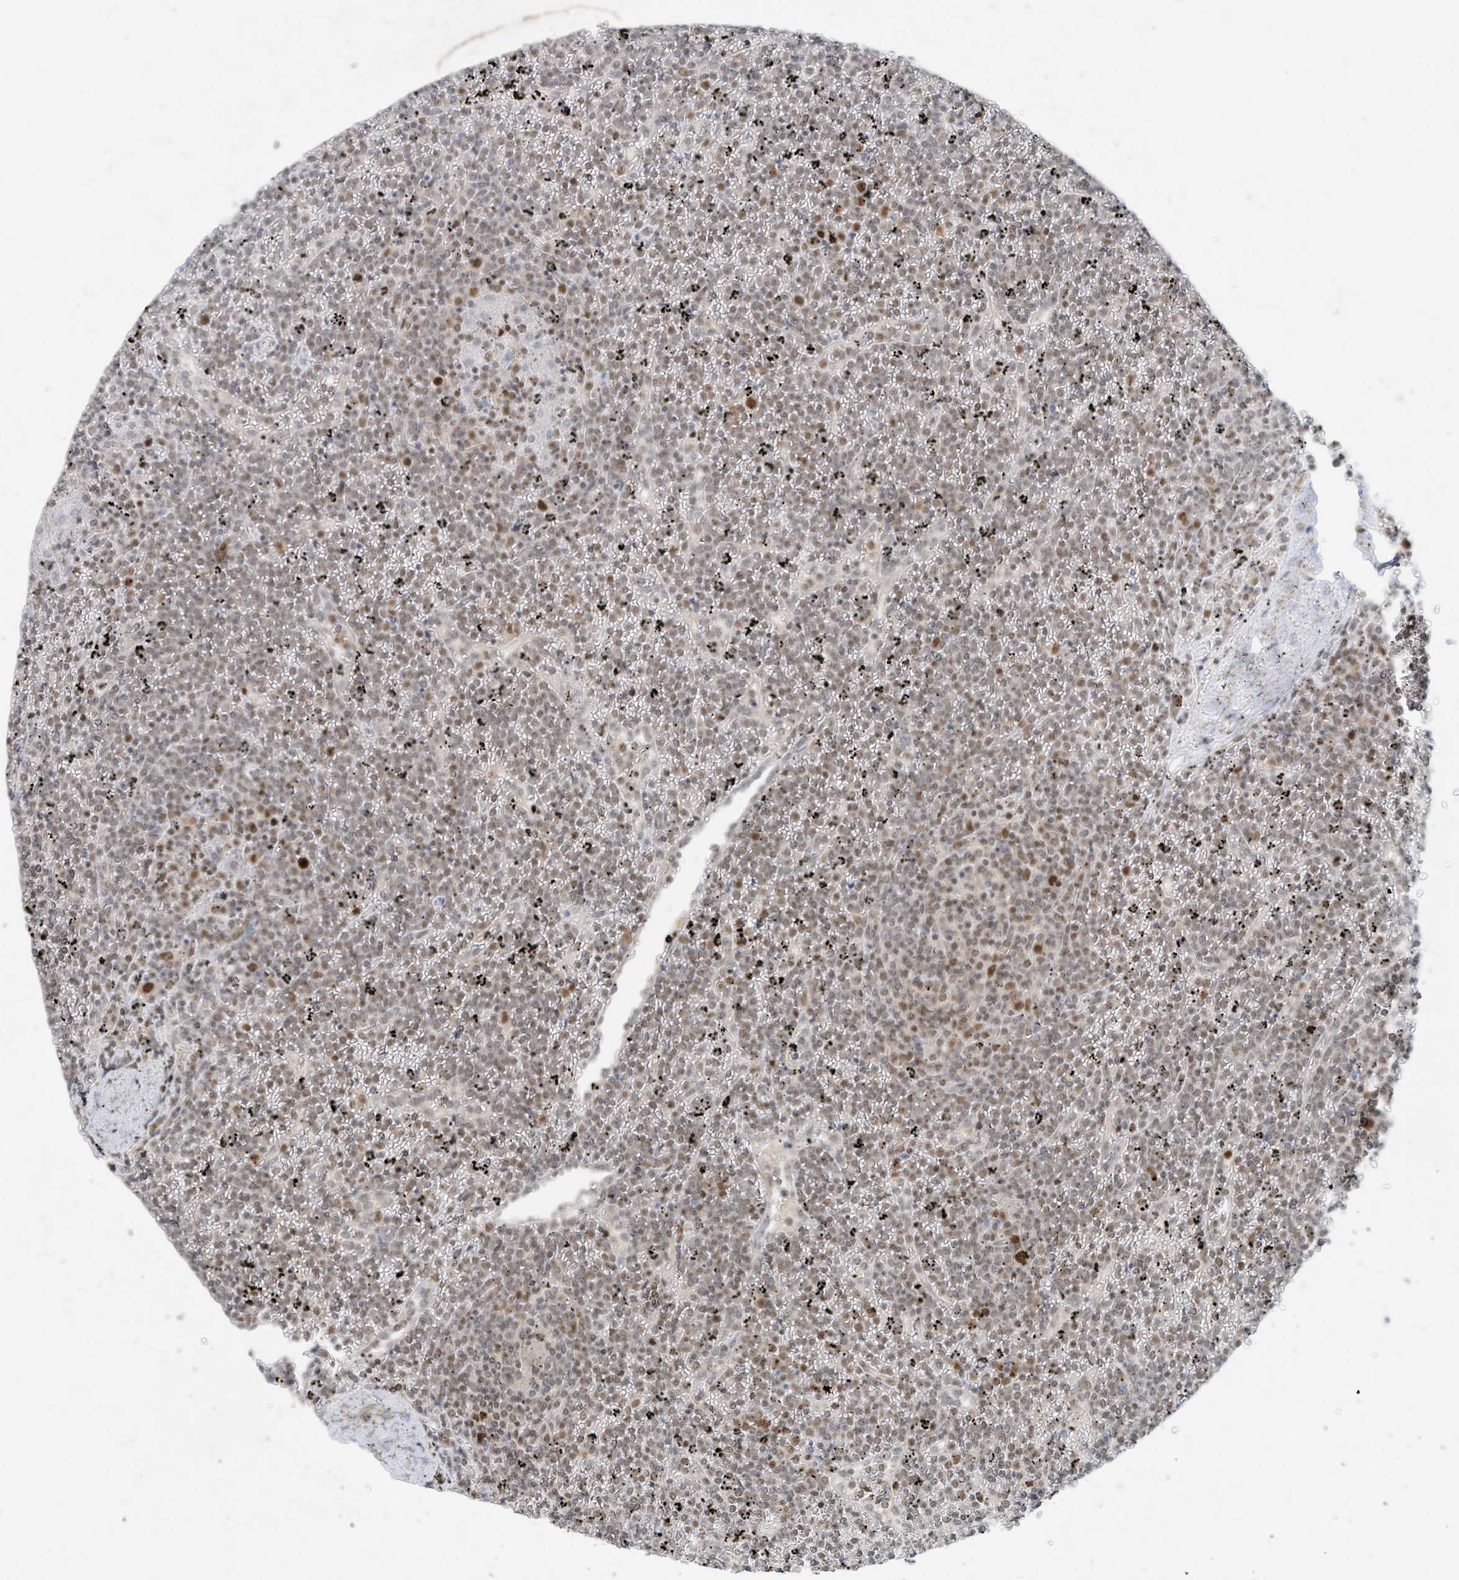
{"staining": {"intensity": "moderate", "quantity": "25%-75%", "location": "nuclear"}, "tissue": "lymphoma", "cell_type": "Tumor cells", "image_type": "cancer", "snomed": [{"axis": "morphology", "description": "Malignant lymphoma, non-Hodgkin's type, Low grade"}, {"axis": "topography", "description": "Spleen"}], "caption": "A high-resolution image shows IHC staining of low-grade malignant lymphoma, non-Hodgkin's type, which reveals moderate nuclear expression in approximately 25%-75% of tumor cells. Immunohistochemistry stains the protein of interest in brown and the nuclei are stained blue.", "gene": "OGT", "patient": {"sex": "female", "age": 19}}